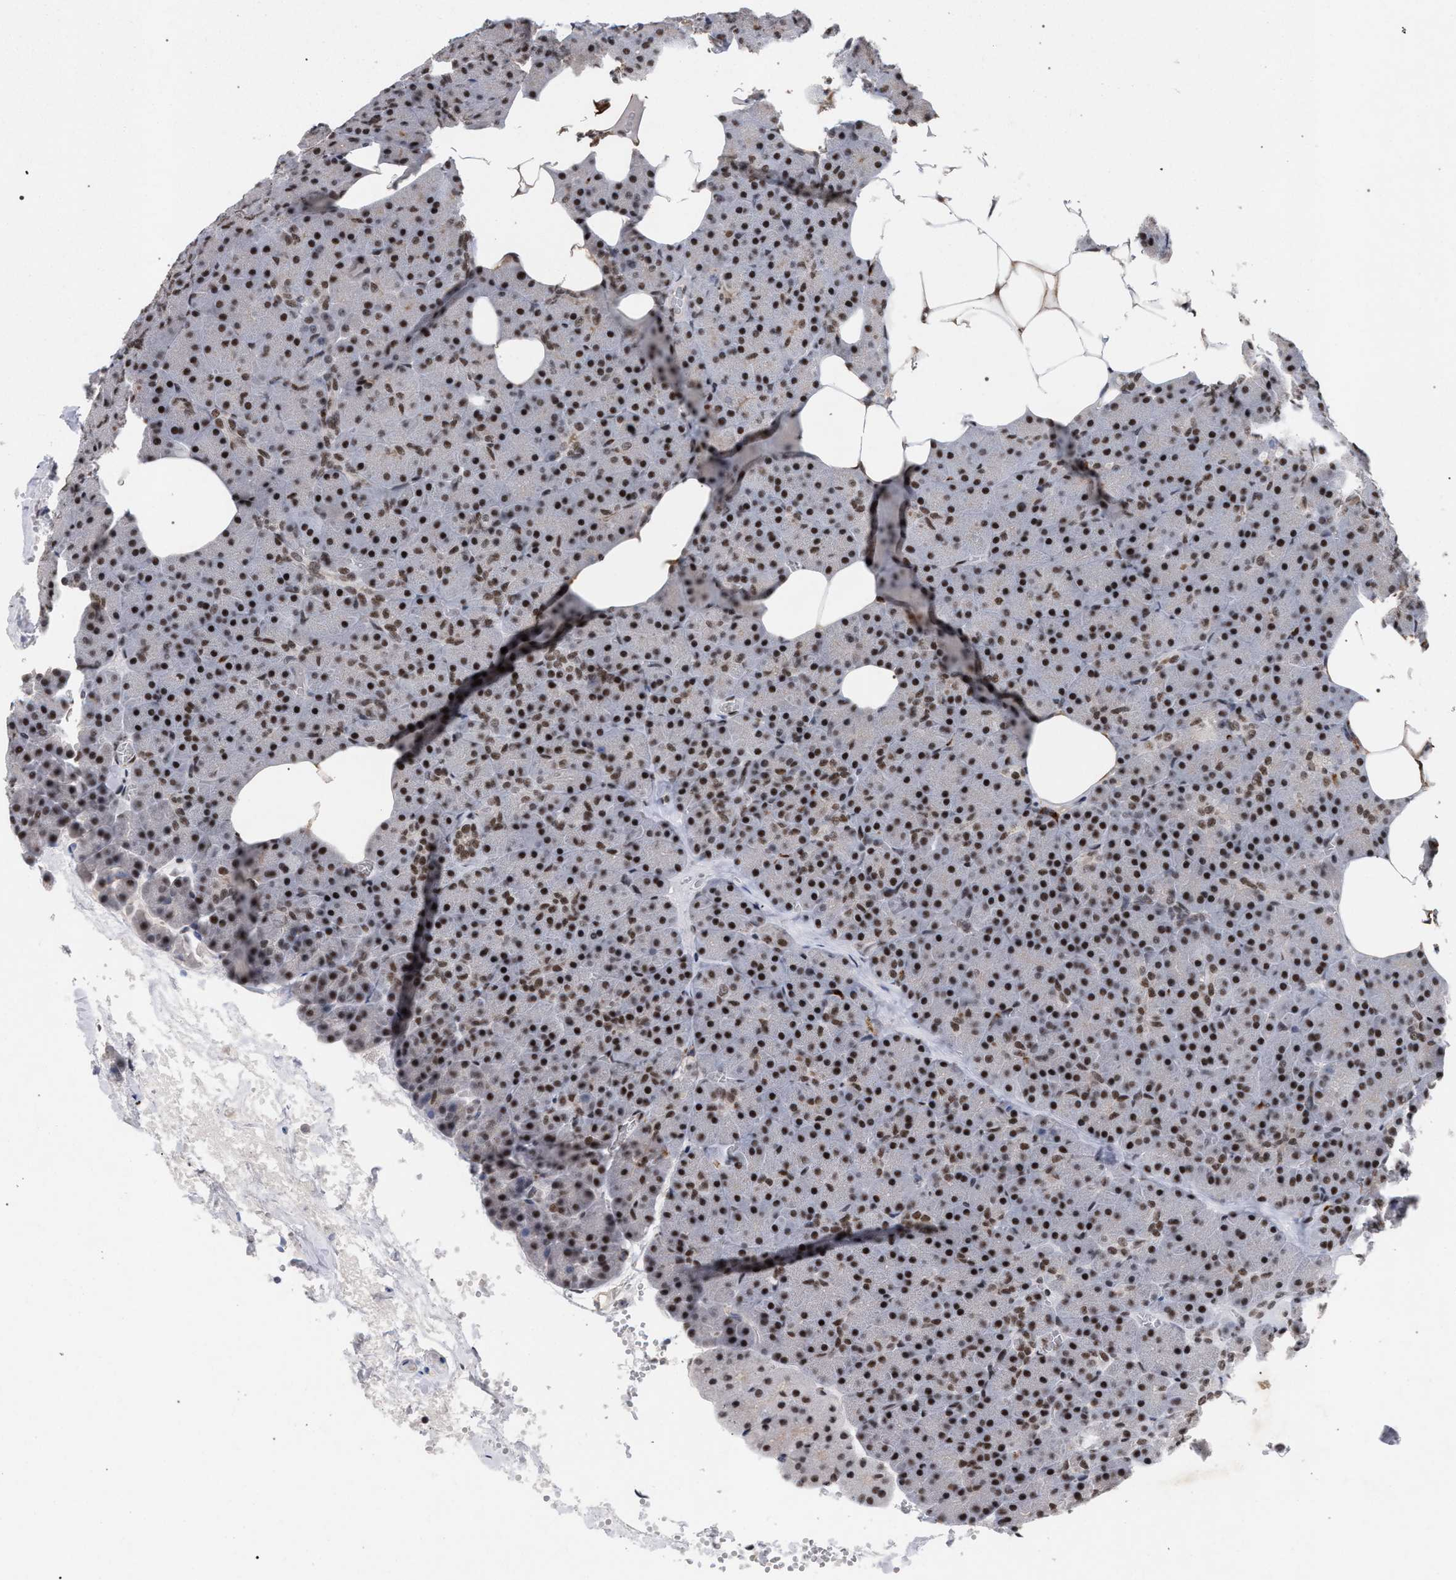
{"staining": {"intensity": "strong", "quantity": ">75%", "location": "nuclear"}, "tissue": "pancreas", "cell_type": "Exocrine glandular cells", "image_type": "normal", "snomed": [{"axis": "morphology", "description": "Normal tissue, NOS"}, {"axis": "morphology", "description": "Carcinoid, malignant, NOS"}, {"axis": "topography", "description": "Pancreas"}], "caption": "Pancreas stained with a brown dye displays strong nuclear positive staining in about >75% of exocrine glandular cells.", "gene": "SCAF4", "patient": {"sex": "female", "age": 35}}